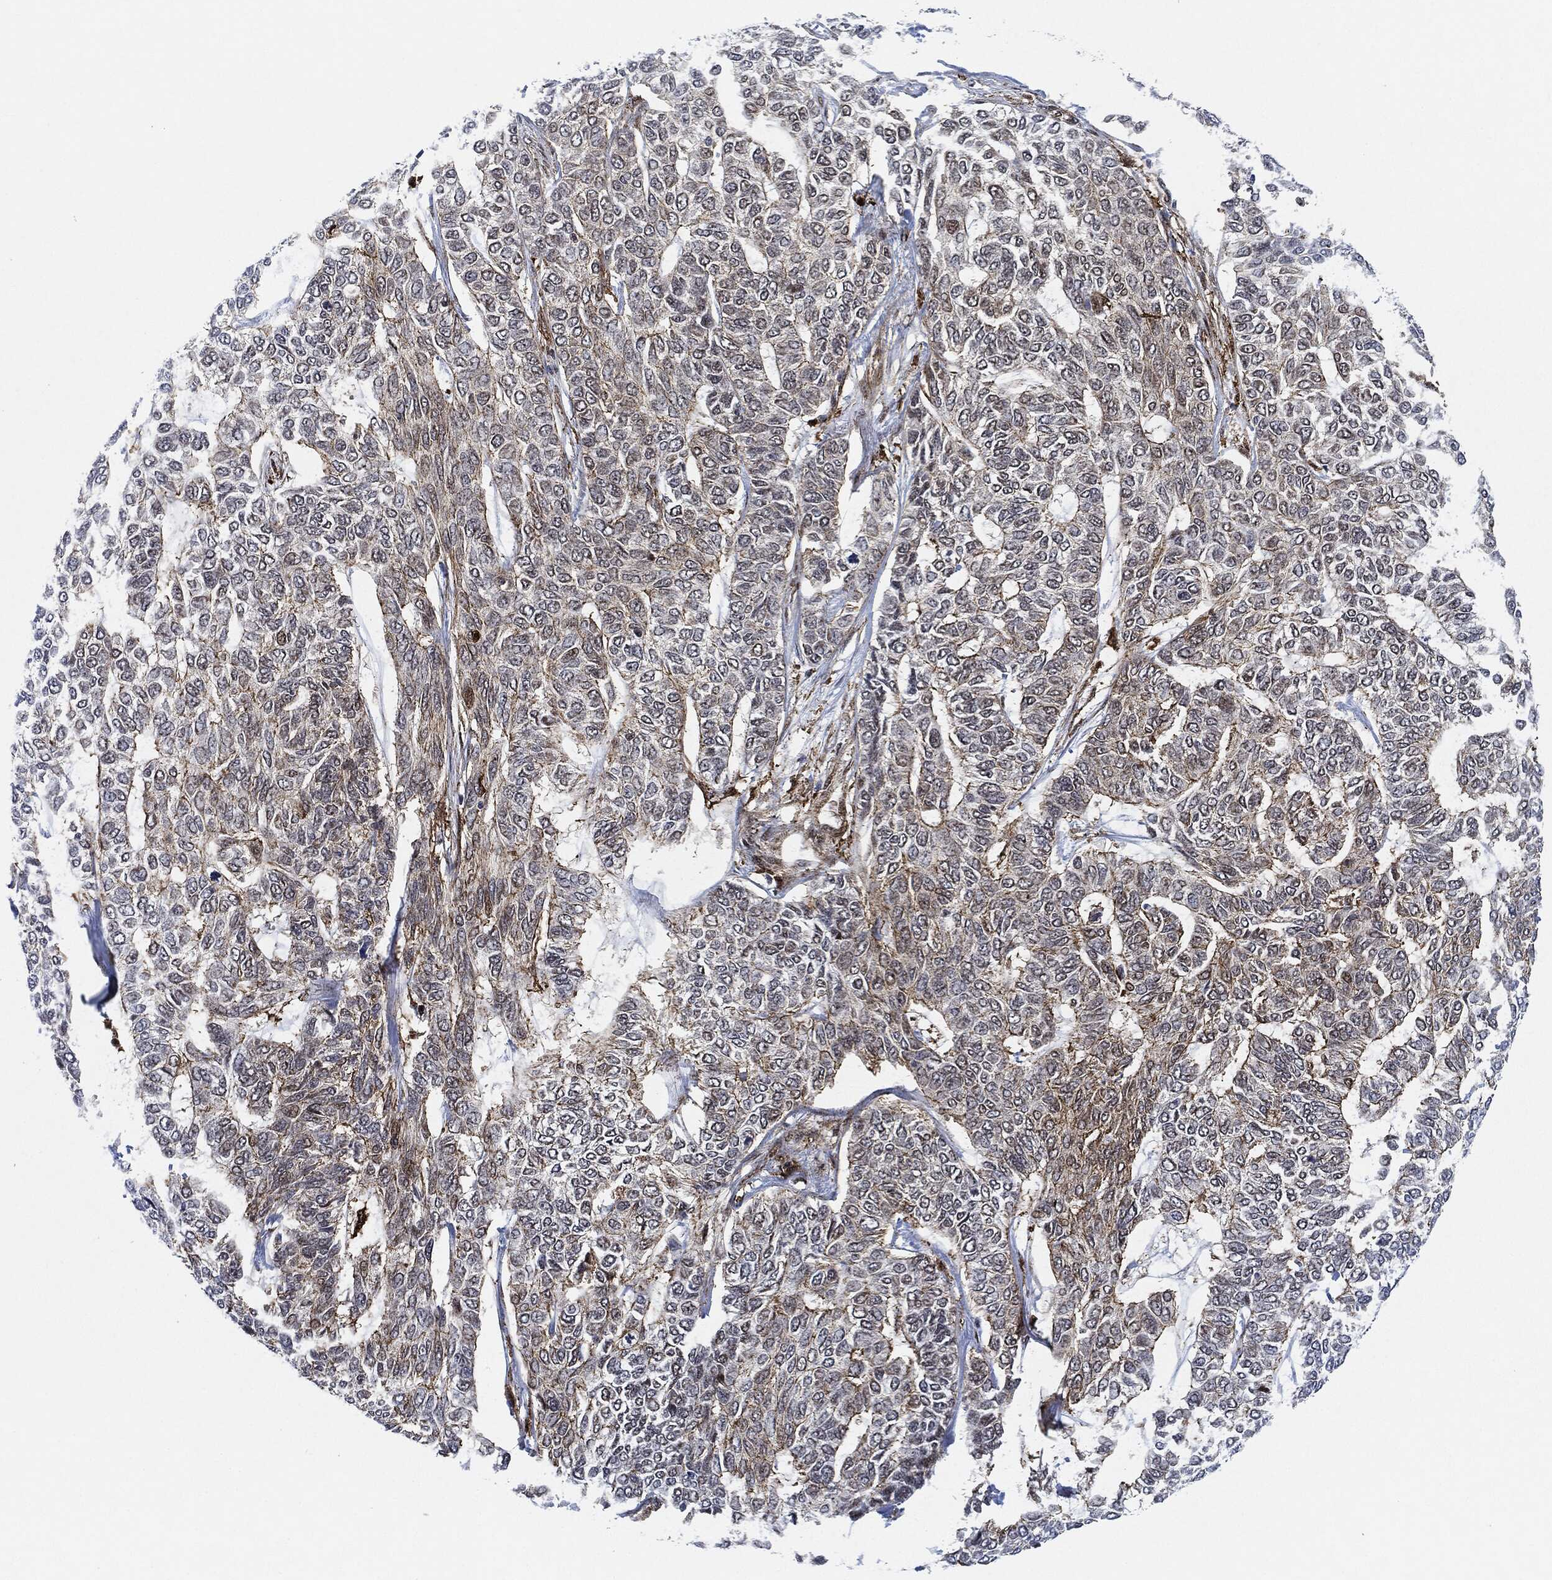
{"staining": {"intensity": "negative", "quantity": "none", "location": "none"}, "tissue": "skin cancer", "cell_type": "Tumor cells", "image_type": "cancer", "snomed": [{"axis": "morphology", "description": "Basal cell carcinoma"}, {"axis": "topography", "description": "Skin"}], "caption": "Skin cancer (basal cell carcinoma) stained for a protein using immunohistochemistry exhibits no positivity tumor cells.", "gene": "NANOS3", "patient": {"sex": "female", "age": 65}}